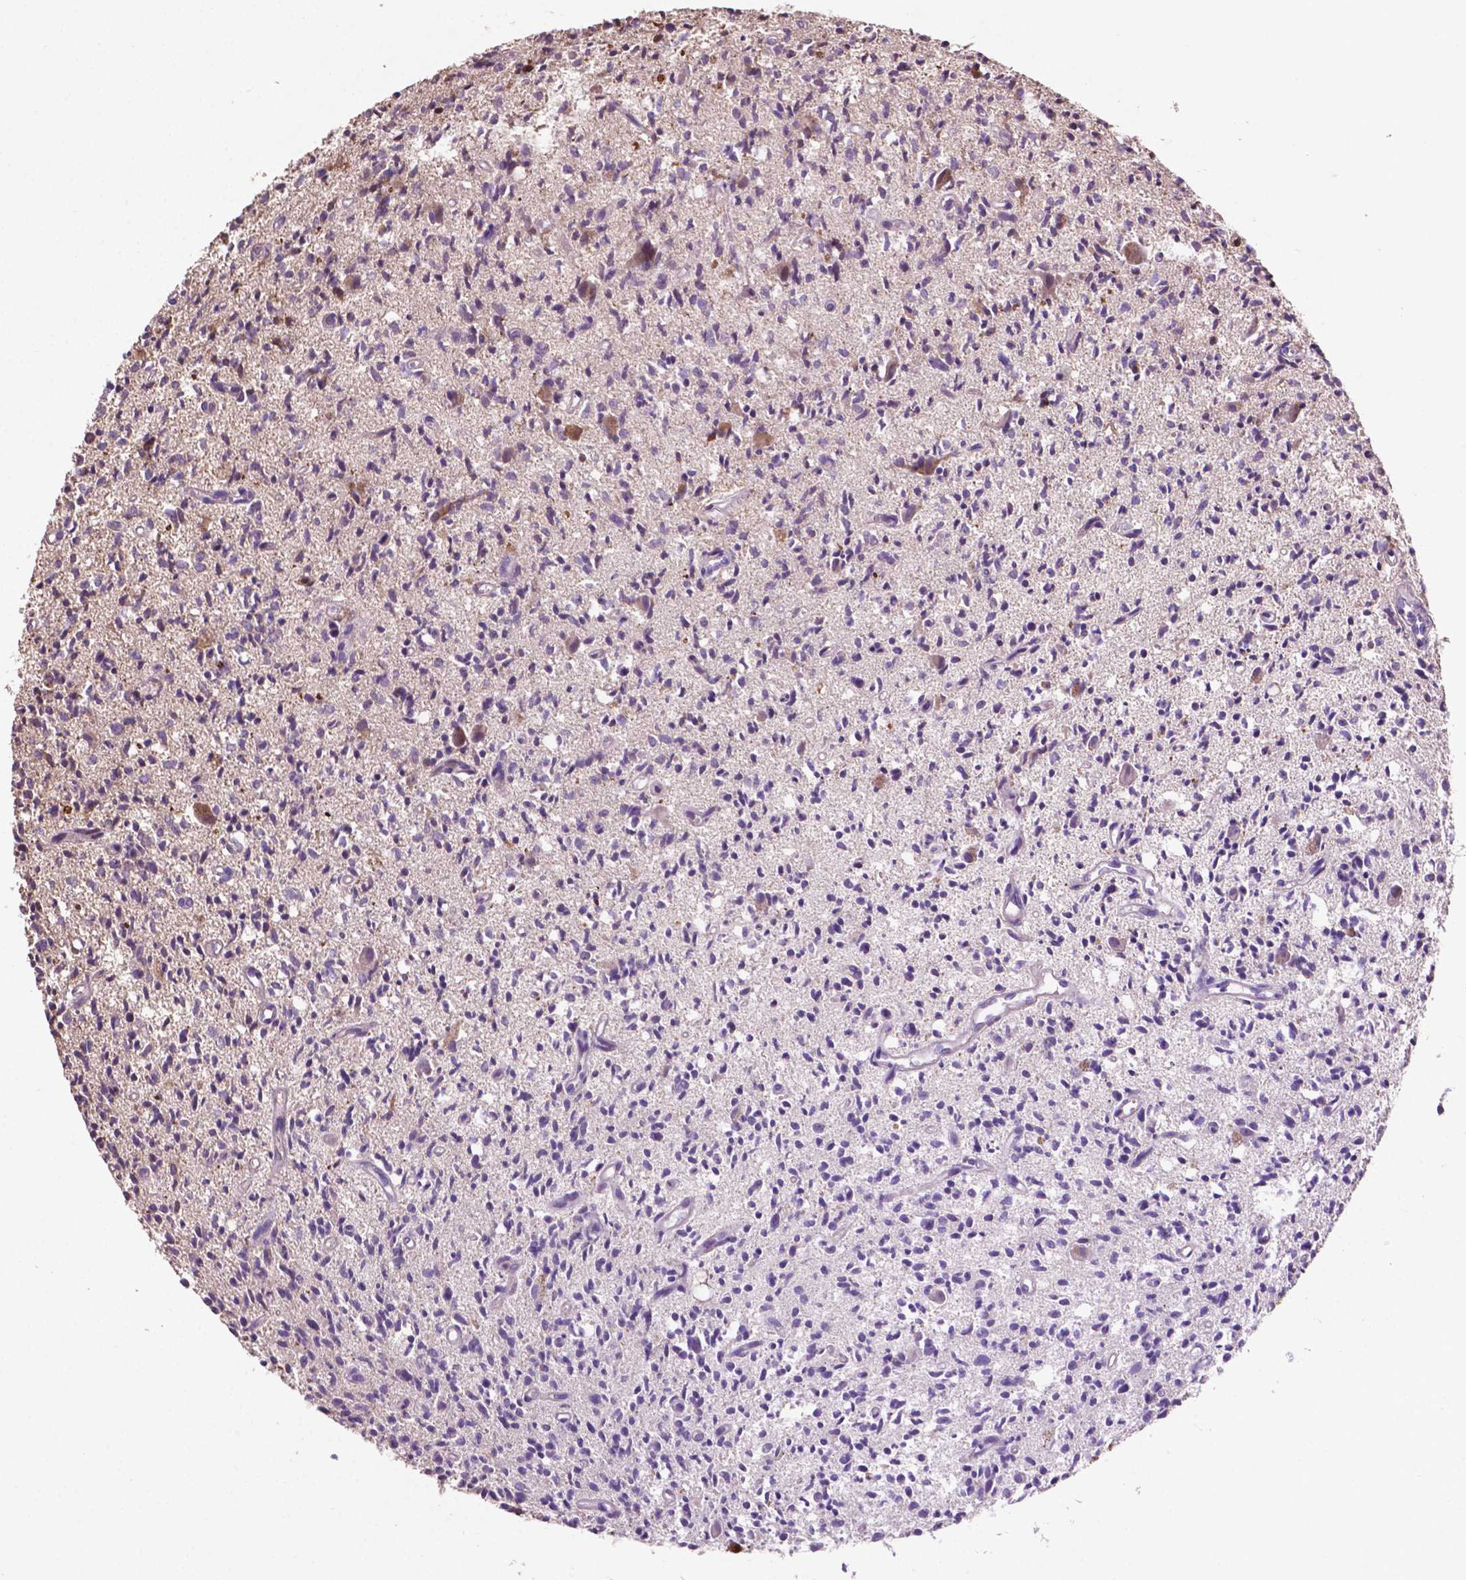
{"staining": {"intensity": "negative", "quantity": "none", "location": "none"}, "tissue": "glioma", "cell_type": "Tumor cells", "image_type": "cancer", "snomed": [{"axis": "morphology", "description": "Glioma, malignant, Low grade"}, {"axis": "topography", "description": "Brain"}], "caption": "Glioma stained for a protein using immunohistochemistry (IHC) displays no staining tumor cells.", "gene": "MBTPS1", "patient": {"sex": "male", "age": 64}}